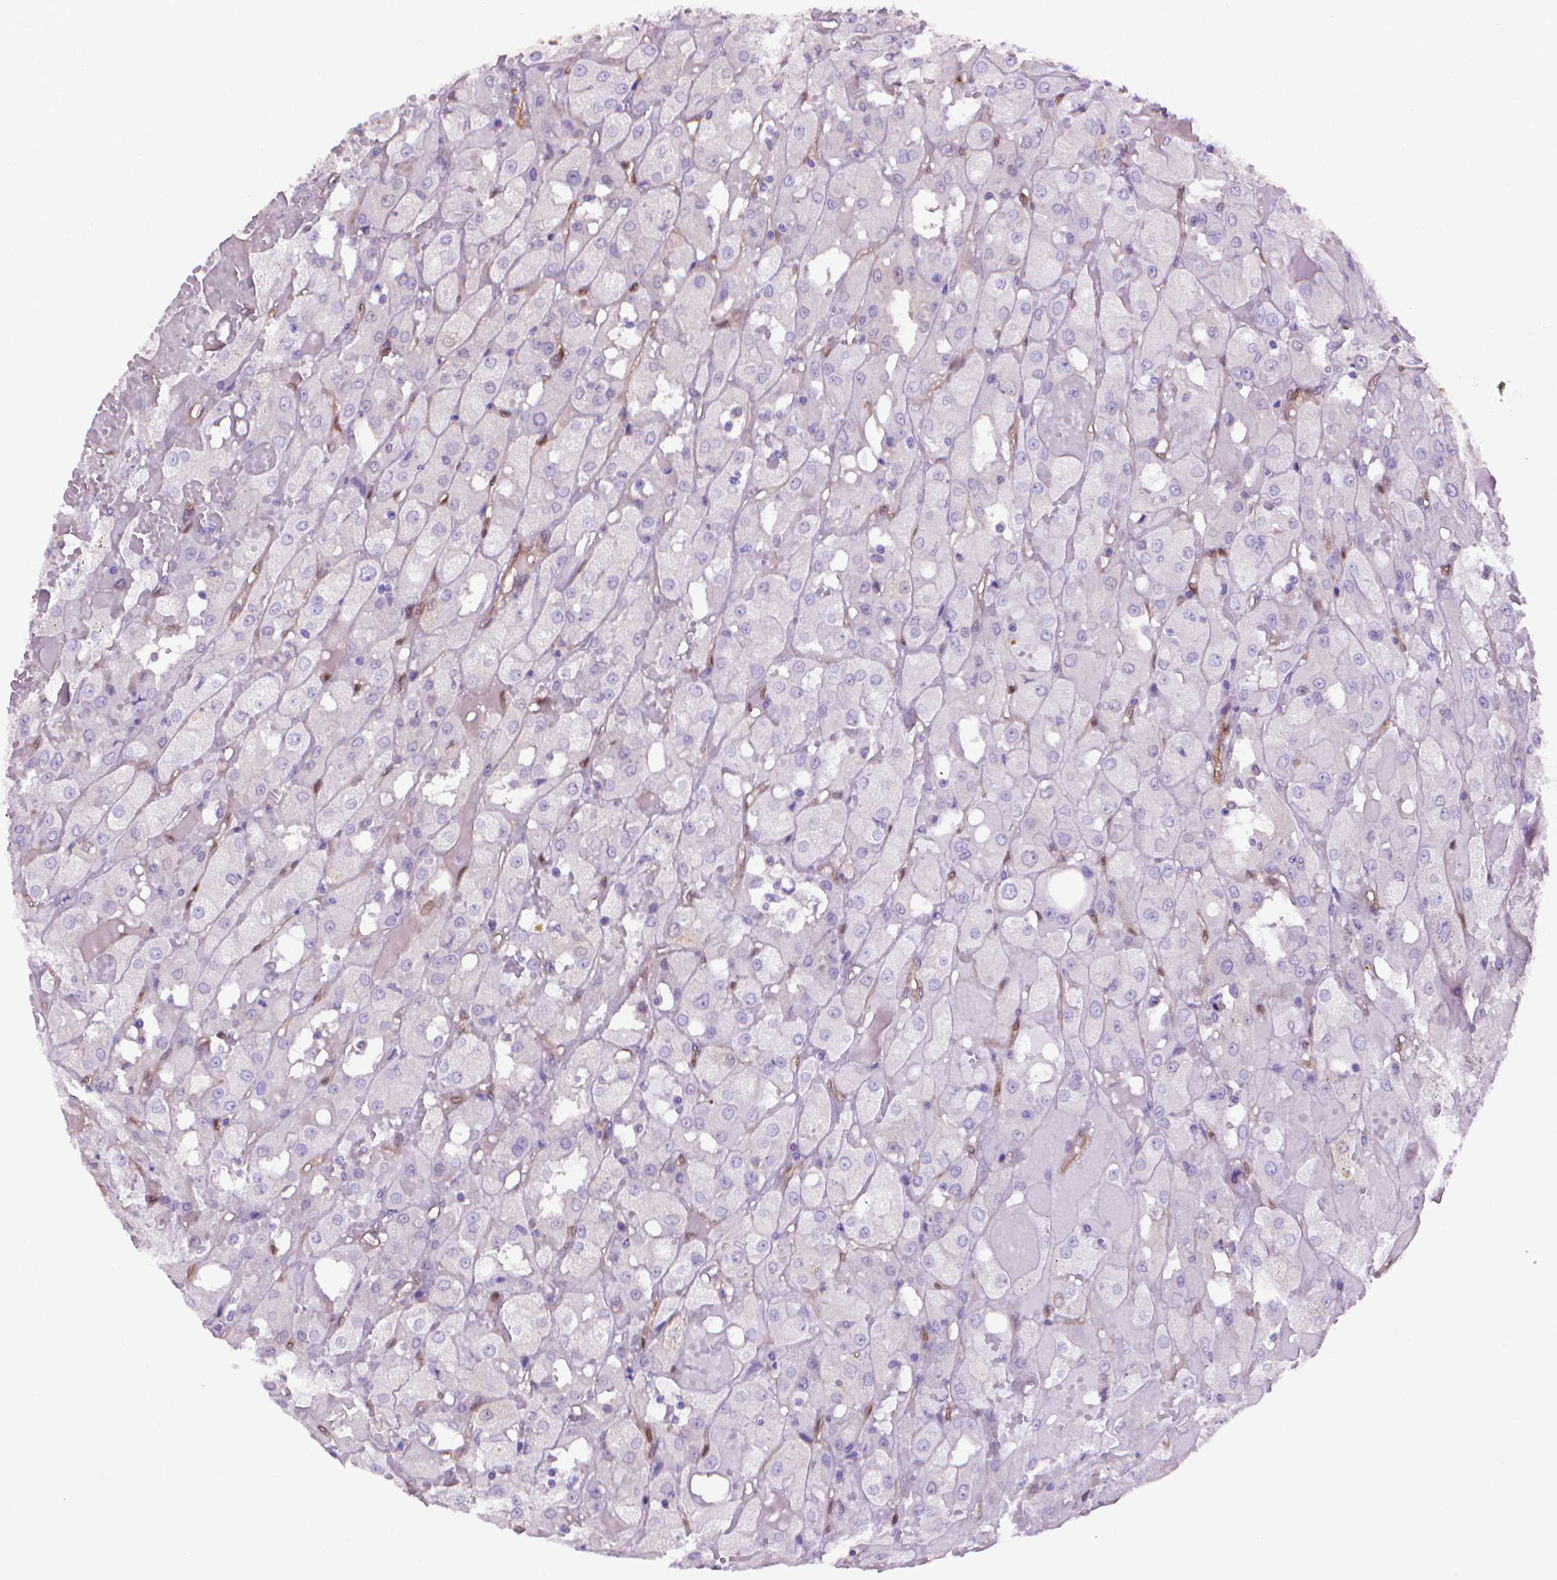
{"staining": {"intensity": "negative", "quantity": "none", "location": "none"}, "tissue": "renal cancer", "cell_type": "Tumor cells", "image_type": "cancer", "snomed": [{"axis": "morphology", "description": "Adenocarcinoma, NOS"}, {"axis": "topography", "description": "Kidney"}], "caption": "An immunohistochemistry photomicrograph of adenocarcinoma (renal) is shown. There is no staining in tumor cells of adenocarcinoma (renal). (DAB (3,3'-diaminobenzidine) IHC, high magnification).", "gene": "CLIC4", "patient": {"sex": "male", "age": 72}}